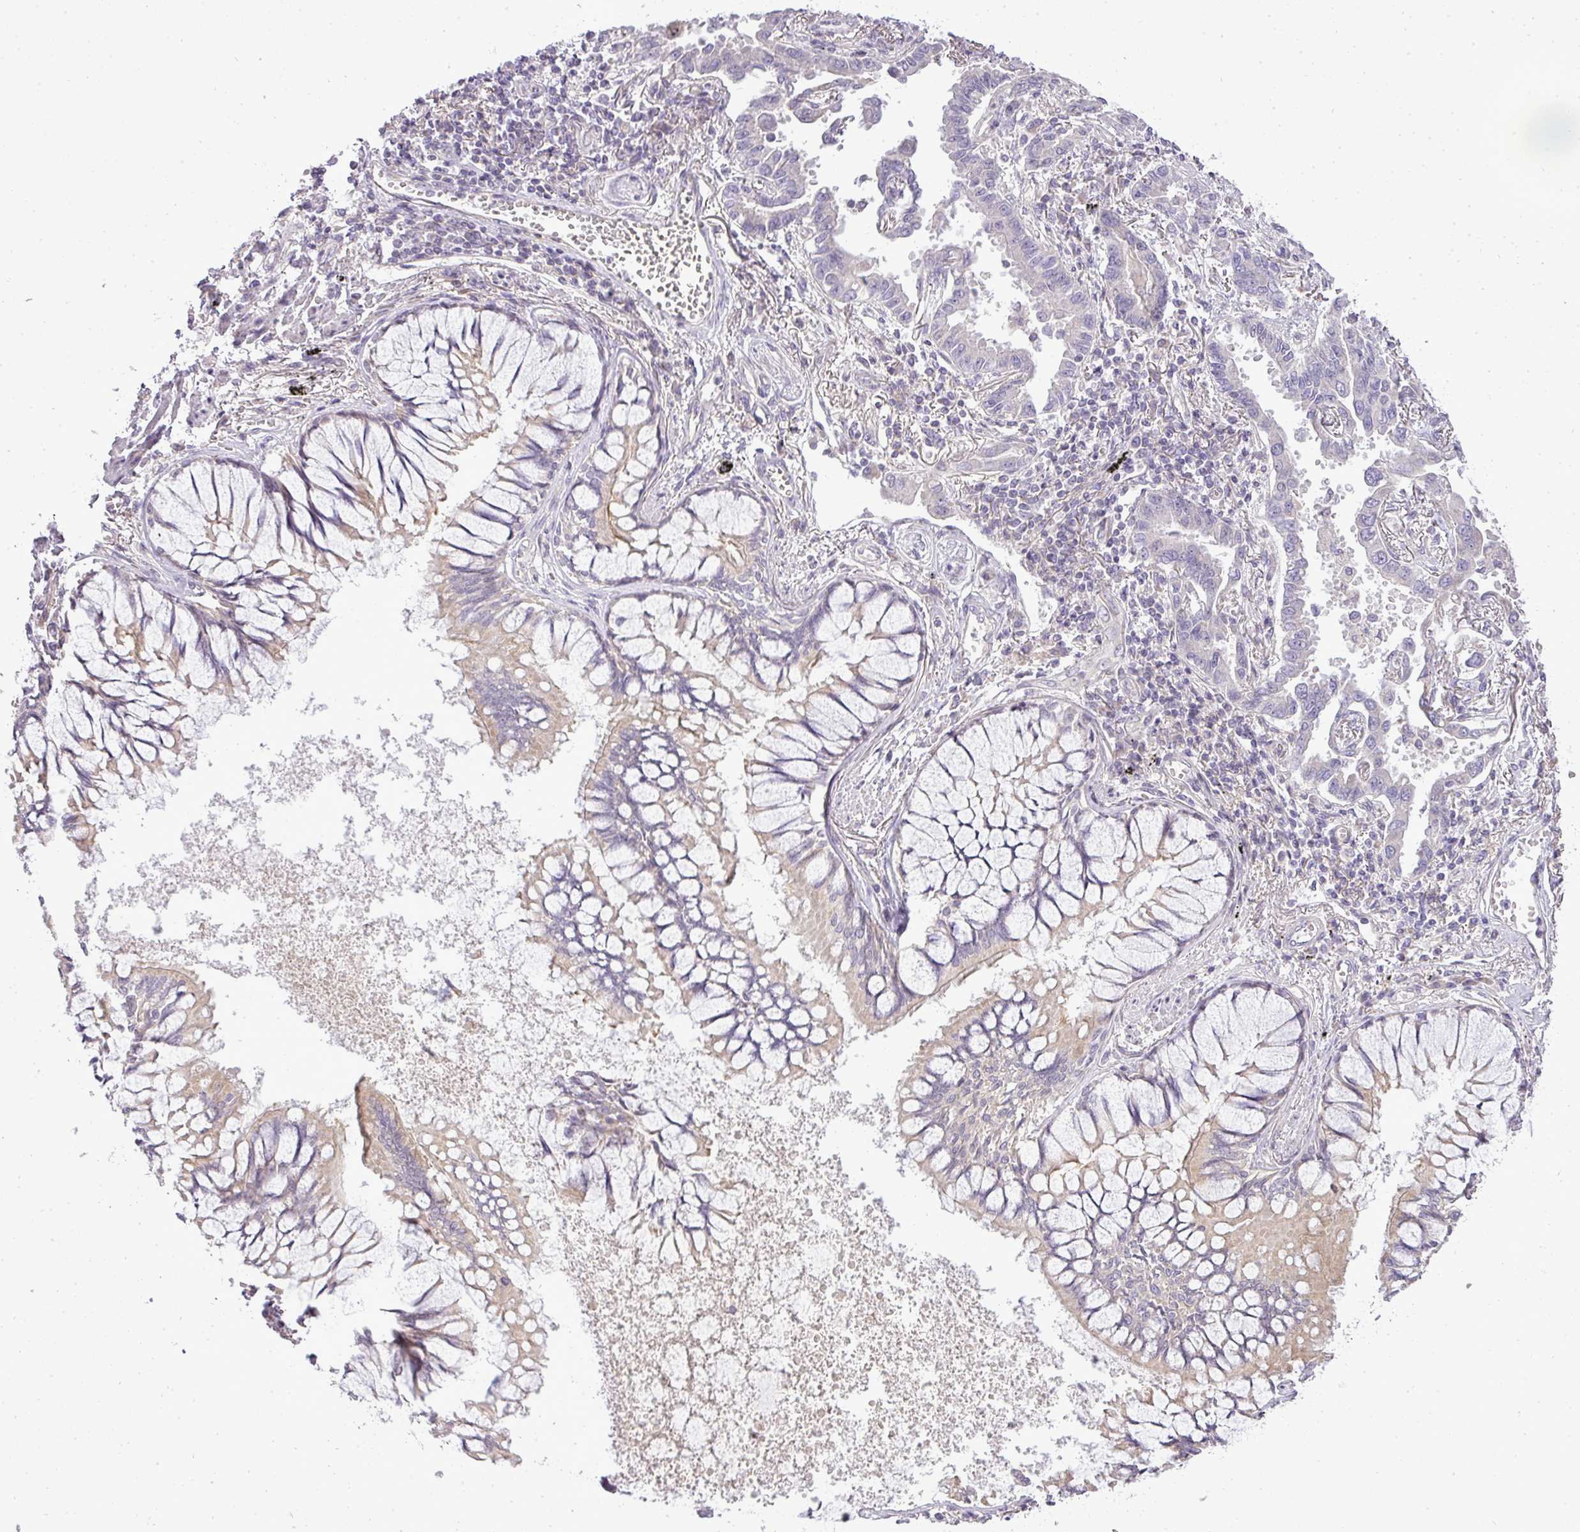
{"staining": {"intensity": "negative", "quantity": "none", "location": "none"}, "tissue": "lung cancer", "cell_type": "Tumor cells", "image_type": "cancer", "snomed": [{"axis": "morphology", "description": "Adenocarcinoma, NOS"}, {"axis": "topography", "description": "Lung"}], "caption": "Tumor cells show no significant protein positivity in adenocarcinoma (lung). (DAB IHC, high magnification).", "gene": "ZDHHC1", "patient": {"sex": "male", "age": 67}}